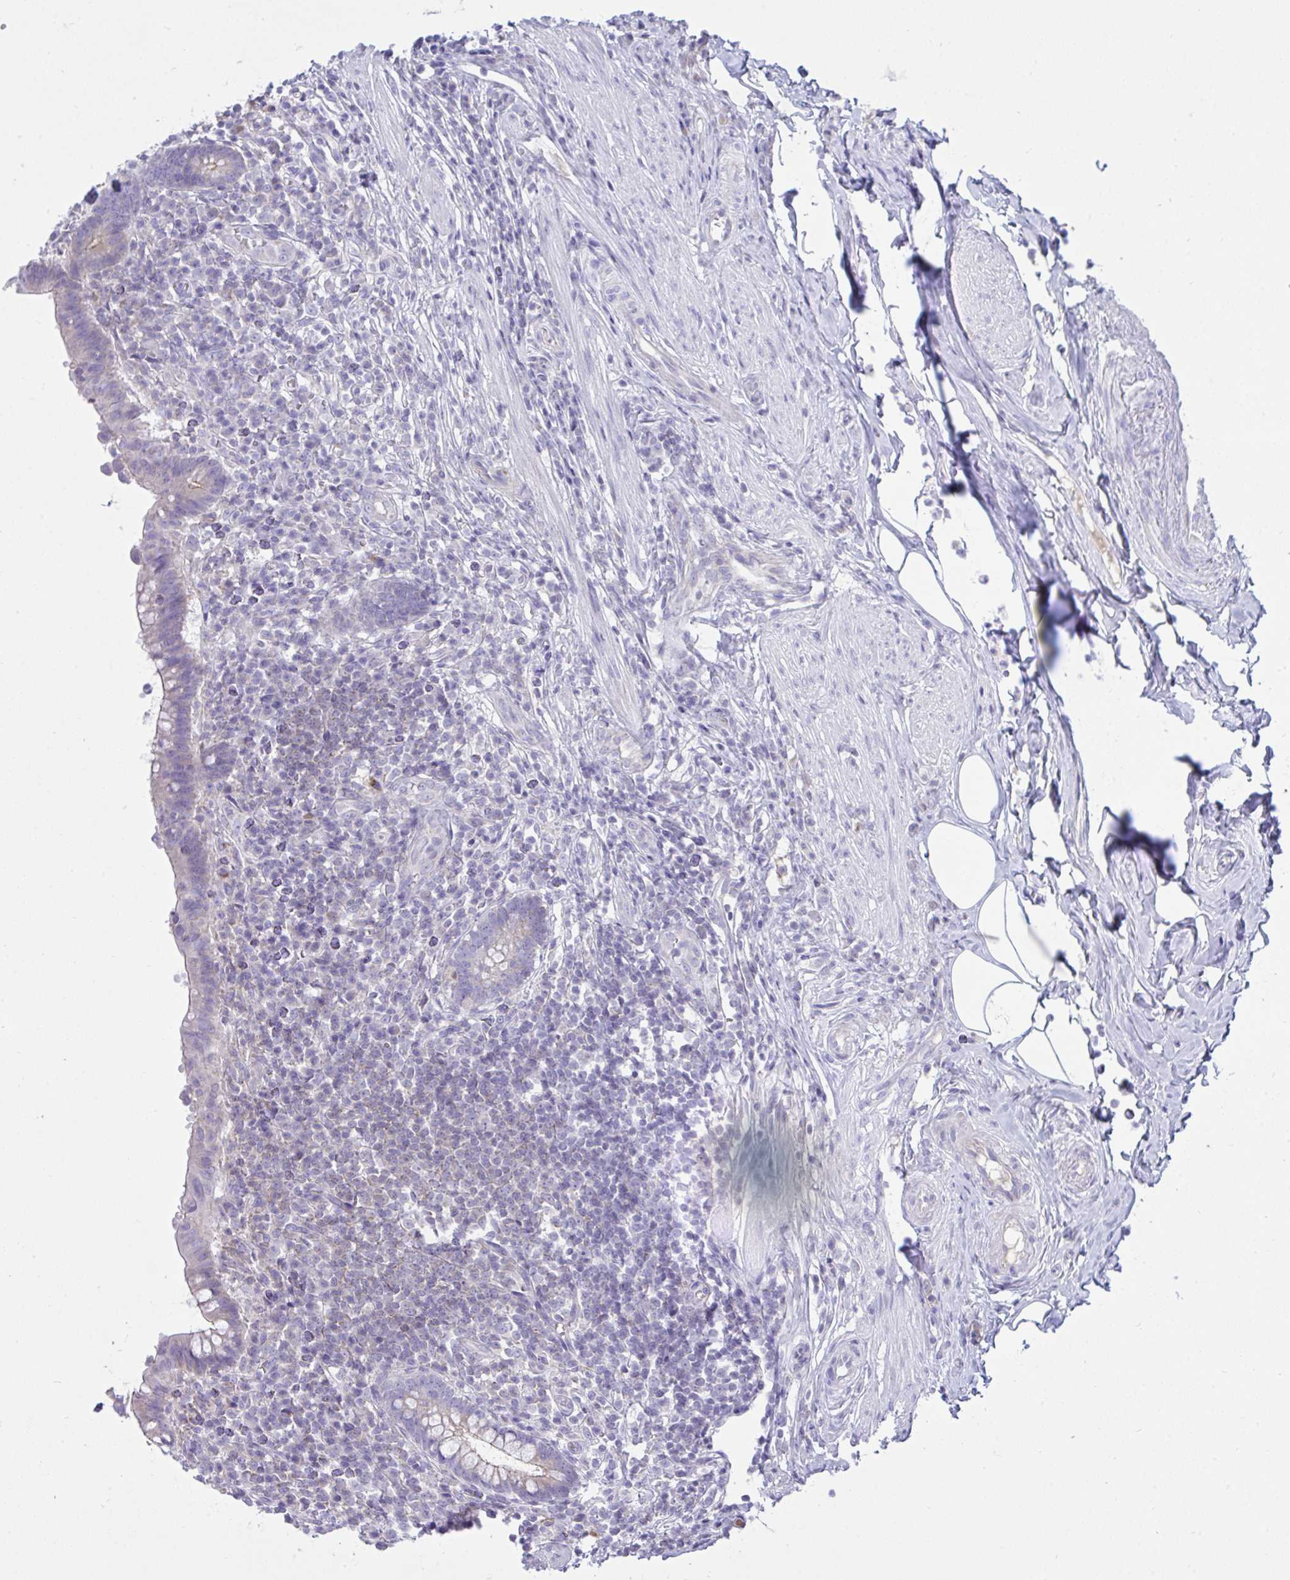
{"staining": {"intensity": "weak", "quantity": "<25%", "location": "cytoplasmic/membranous"}, "tissue": "appendix", "cell_type": "Glandular cells", "image_type": "normal", "snomed": [{"axis": "morphology", "description": "Normal tissue, NOS"}, {"axis": "topography", "description": "Appendix"}], "caption": "Immunohistochemistry (IHC) of normal appendix reveals no expression in glandular cells.", "gene": "PLA2G12B", "patient": {"sex": "female", "age": 56}}